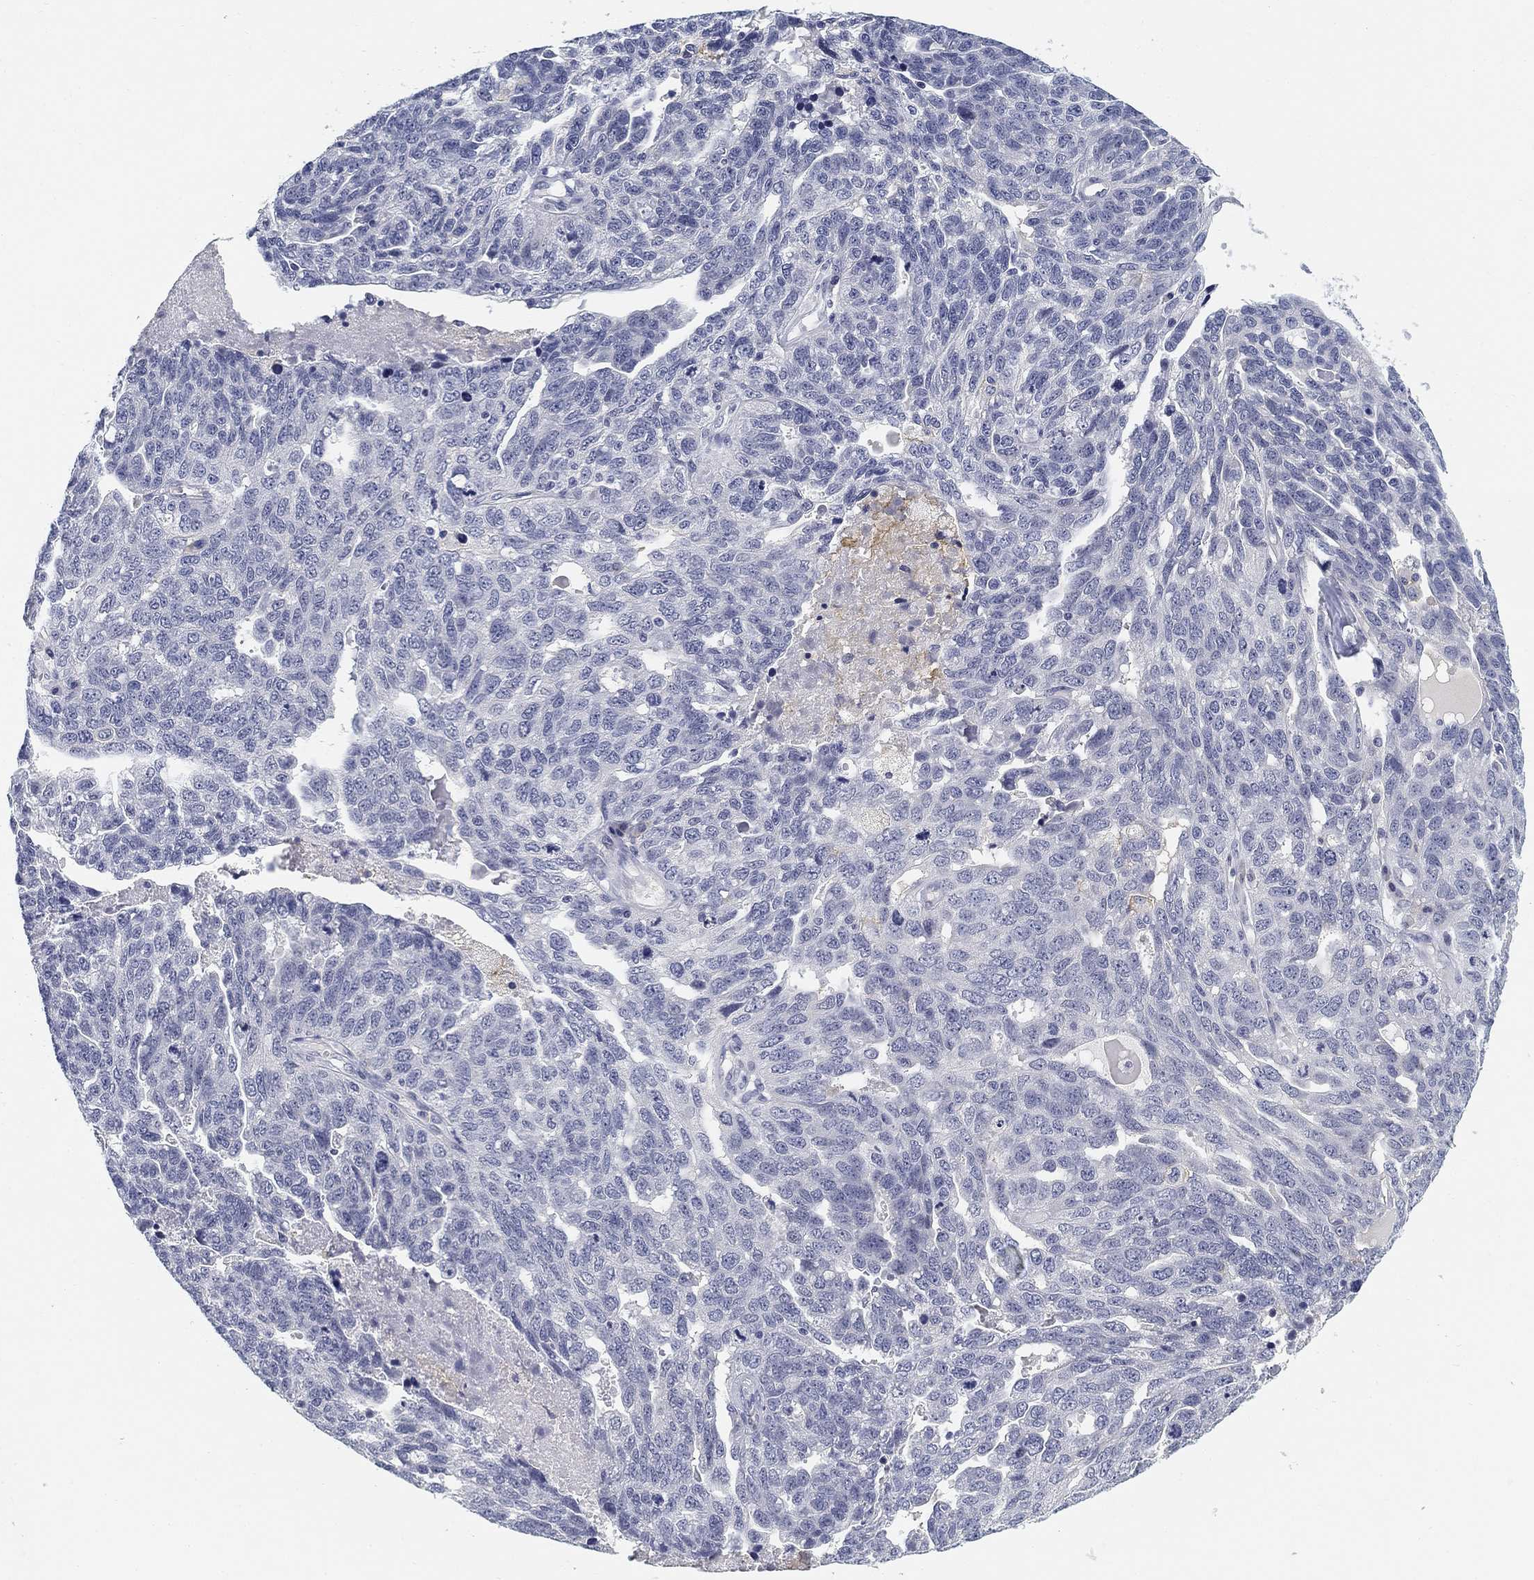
{"staining": {"intensity": "negative", "quantity": "none", "location": "none"}, "tissue": "ovarian cancer", "cell_type": "Tumor cells", "image_type": "cancer", "snomed": [{"axis": "morphology", "description": "Cystadenocarcinoma, serous, NOS"}, {"axis": "topography", "description": "Ovary"}], "caption": "This is an immunohistochemistry micrograph of human ovarian cancer. There is no staining in tumor cells.", "gene": "SLC2A5", "patient": {"sex": "female", "age": 71}}